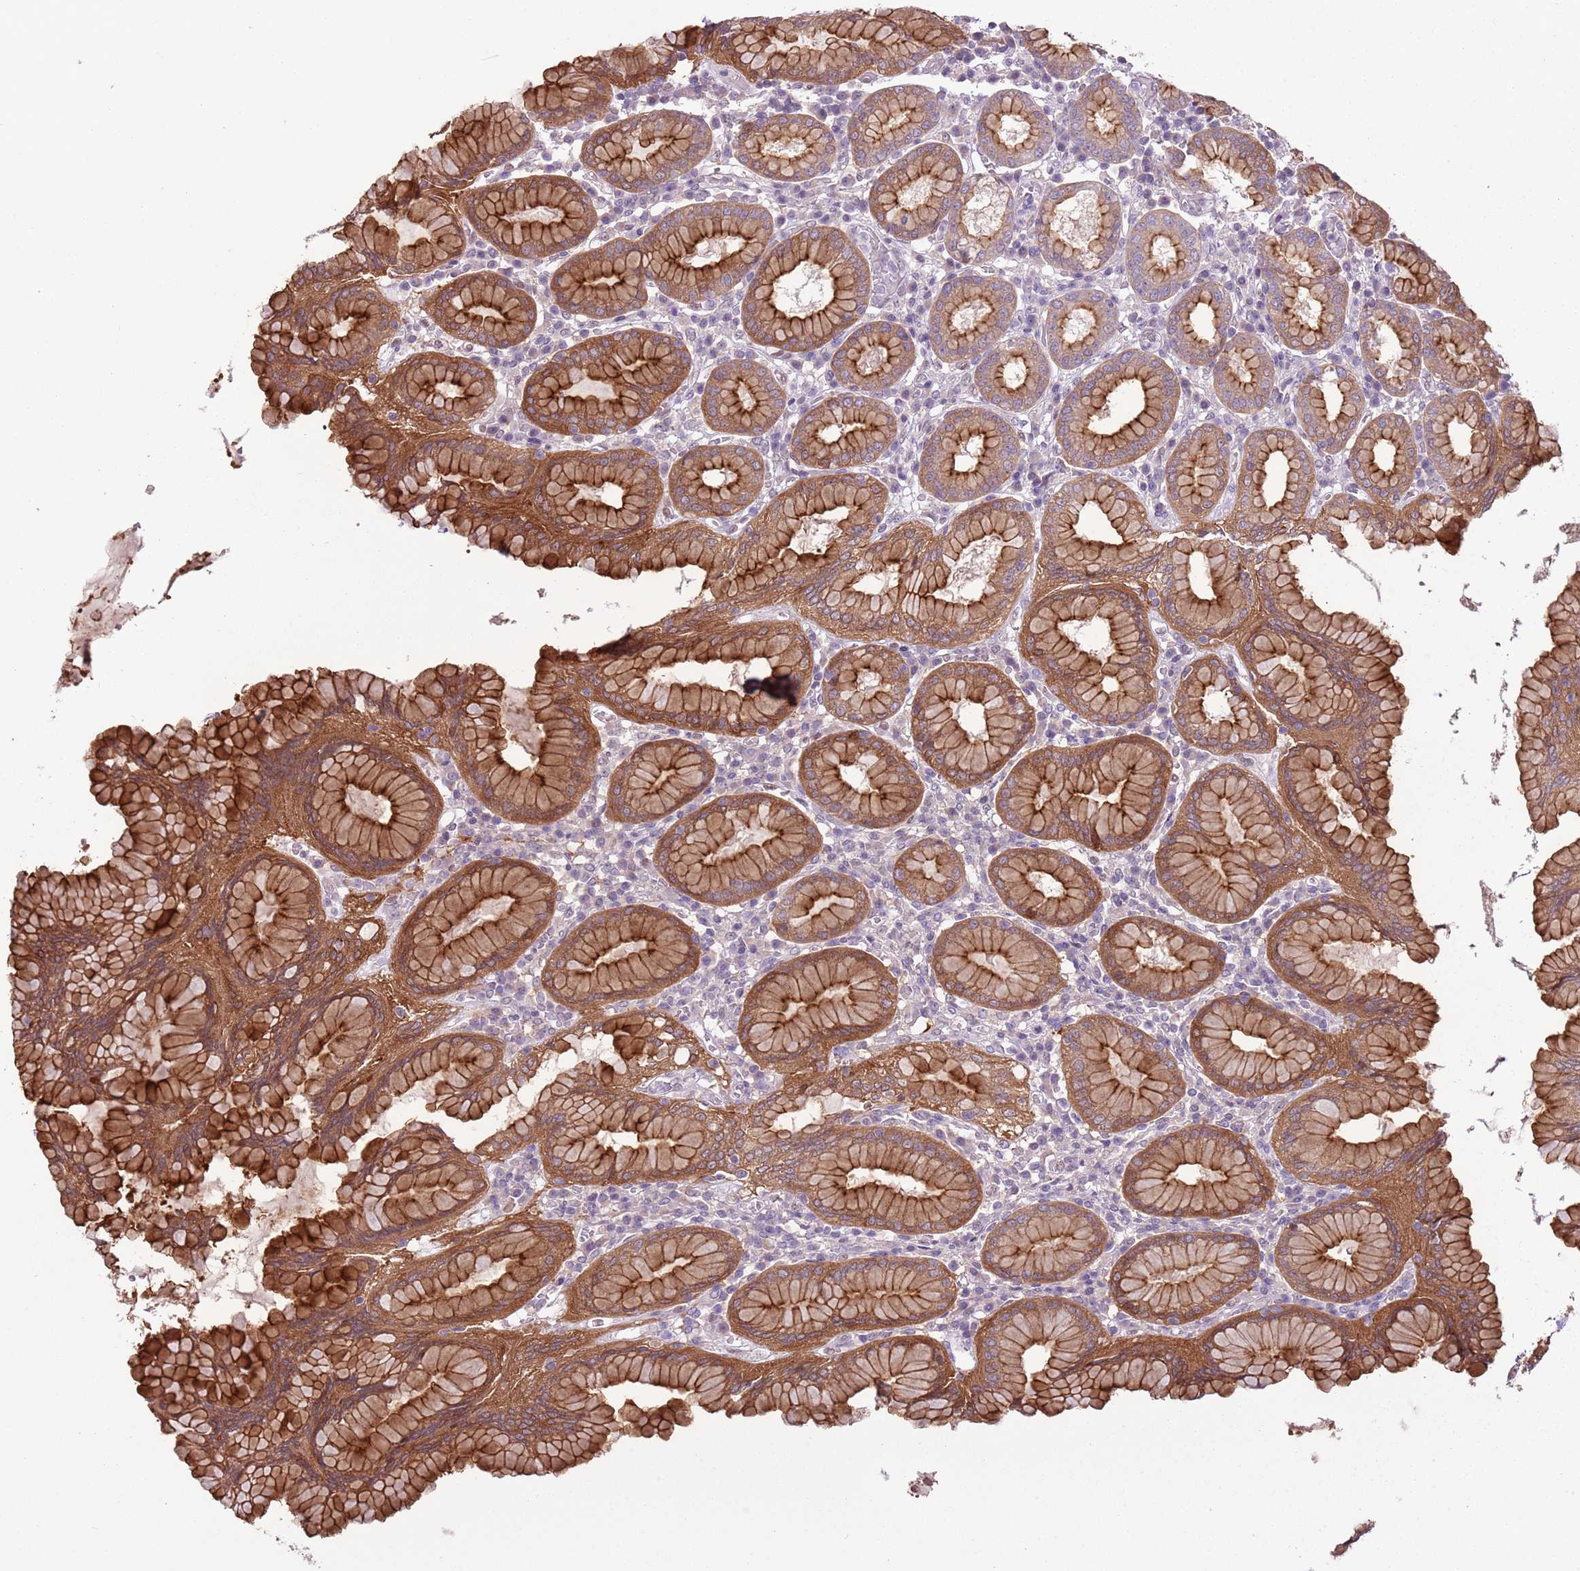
{"staining": {"intensity": "strong", "quantity": ">75%", "location": "cytoplasmic/membranous"}, "tissue": "stomach", "cell_type": "Glandular cells", "image_type": "normal", "snomed": [{"axis": "morphology", "description": "Normal tissue, NOS"}, {"axis": "topography", "description": "Stomach"}, {"axis": "topography", "description": "Stomach, lower"}], "caption": "Immunohistochemical staining of unremarkable human stomach demonstrates >75% levels of strong cytoplasmic/membranous protein expression in approximately >75% of glandular cells. (DAB IHC with brightfield microscopy, high magnification).", "gene": "CAPN9", "patient": {"sex": "female", "age": 56}}